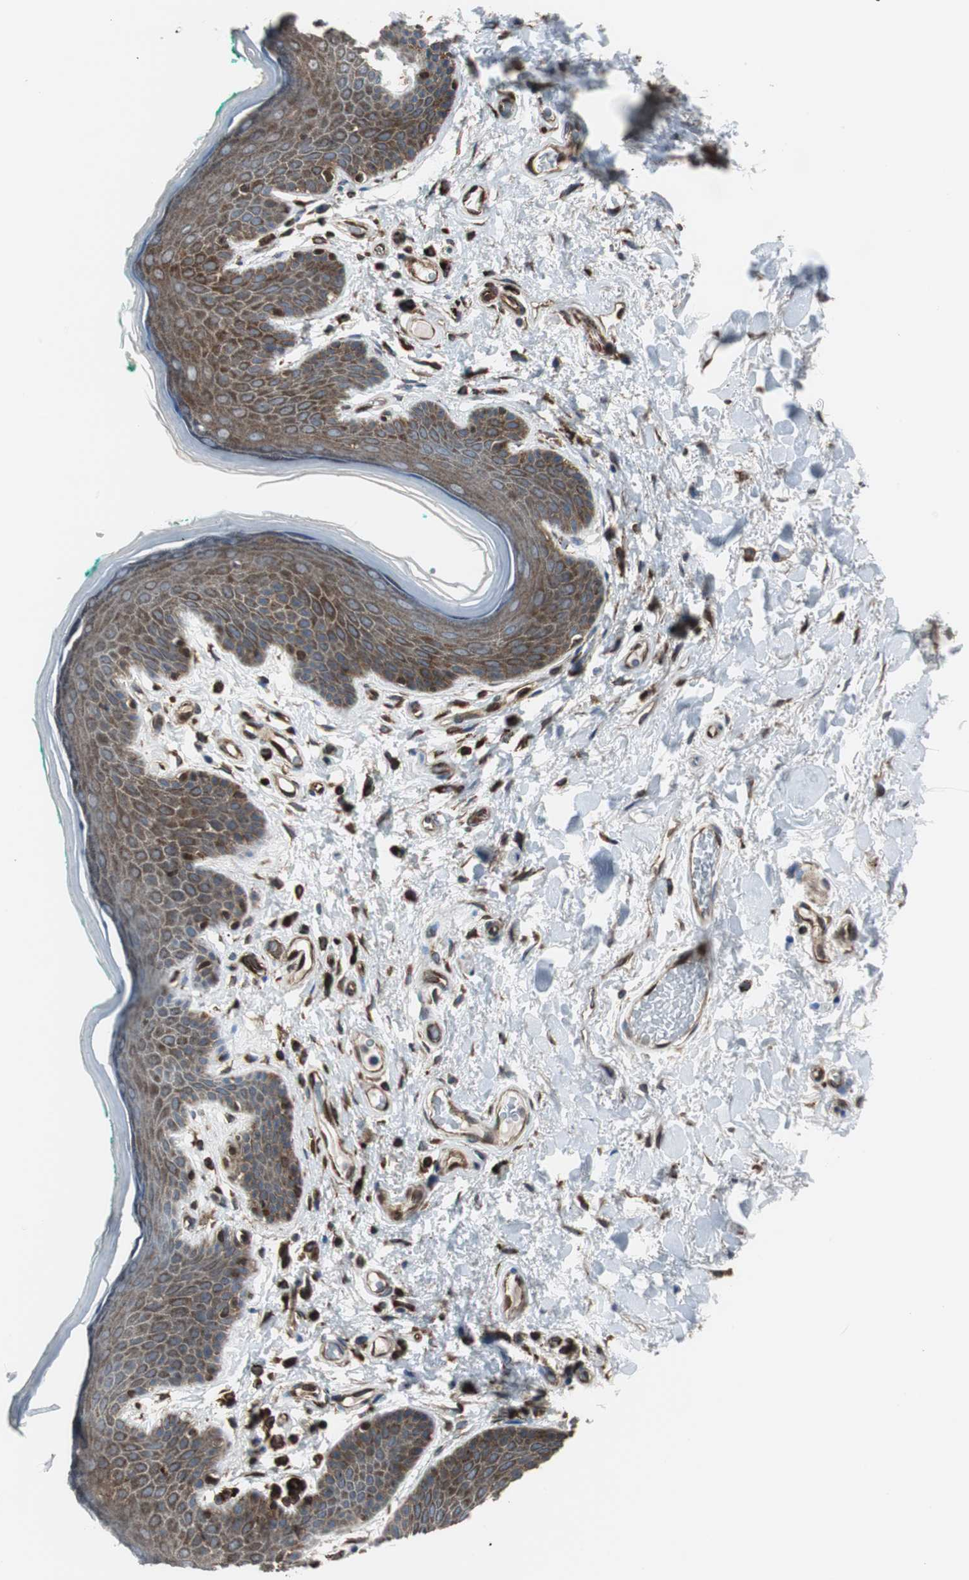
{"staining": {"intensity": "moderate", "quantity": ">75%", "location": "cytoplasmic/membranous"}, "tissue": "skin", "cell_type": "Epidermal cells", "image_type": "normal", "snomed": [{"axis": "morphology", "description": "Normal tissue, NOS"}, {"axis": "topography", "description": "Anal"}], "caption": "Skin was stained to show a protein in brown. There is medium levels of moderate cytoplasmic/membranous positivity in about >75% of epidermal cells.", "gene": "RELA", "patient": {"sex": "male", "age": 74}}